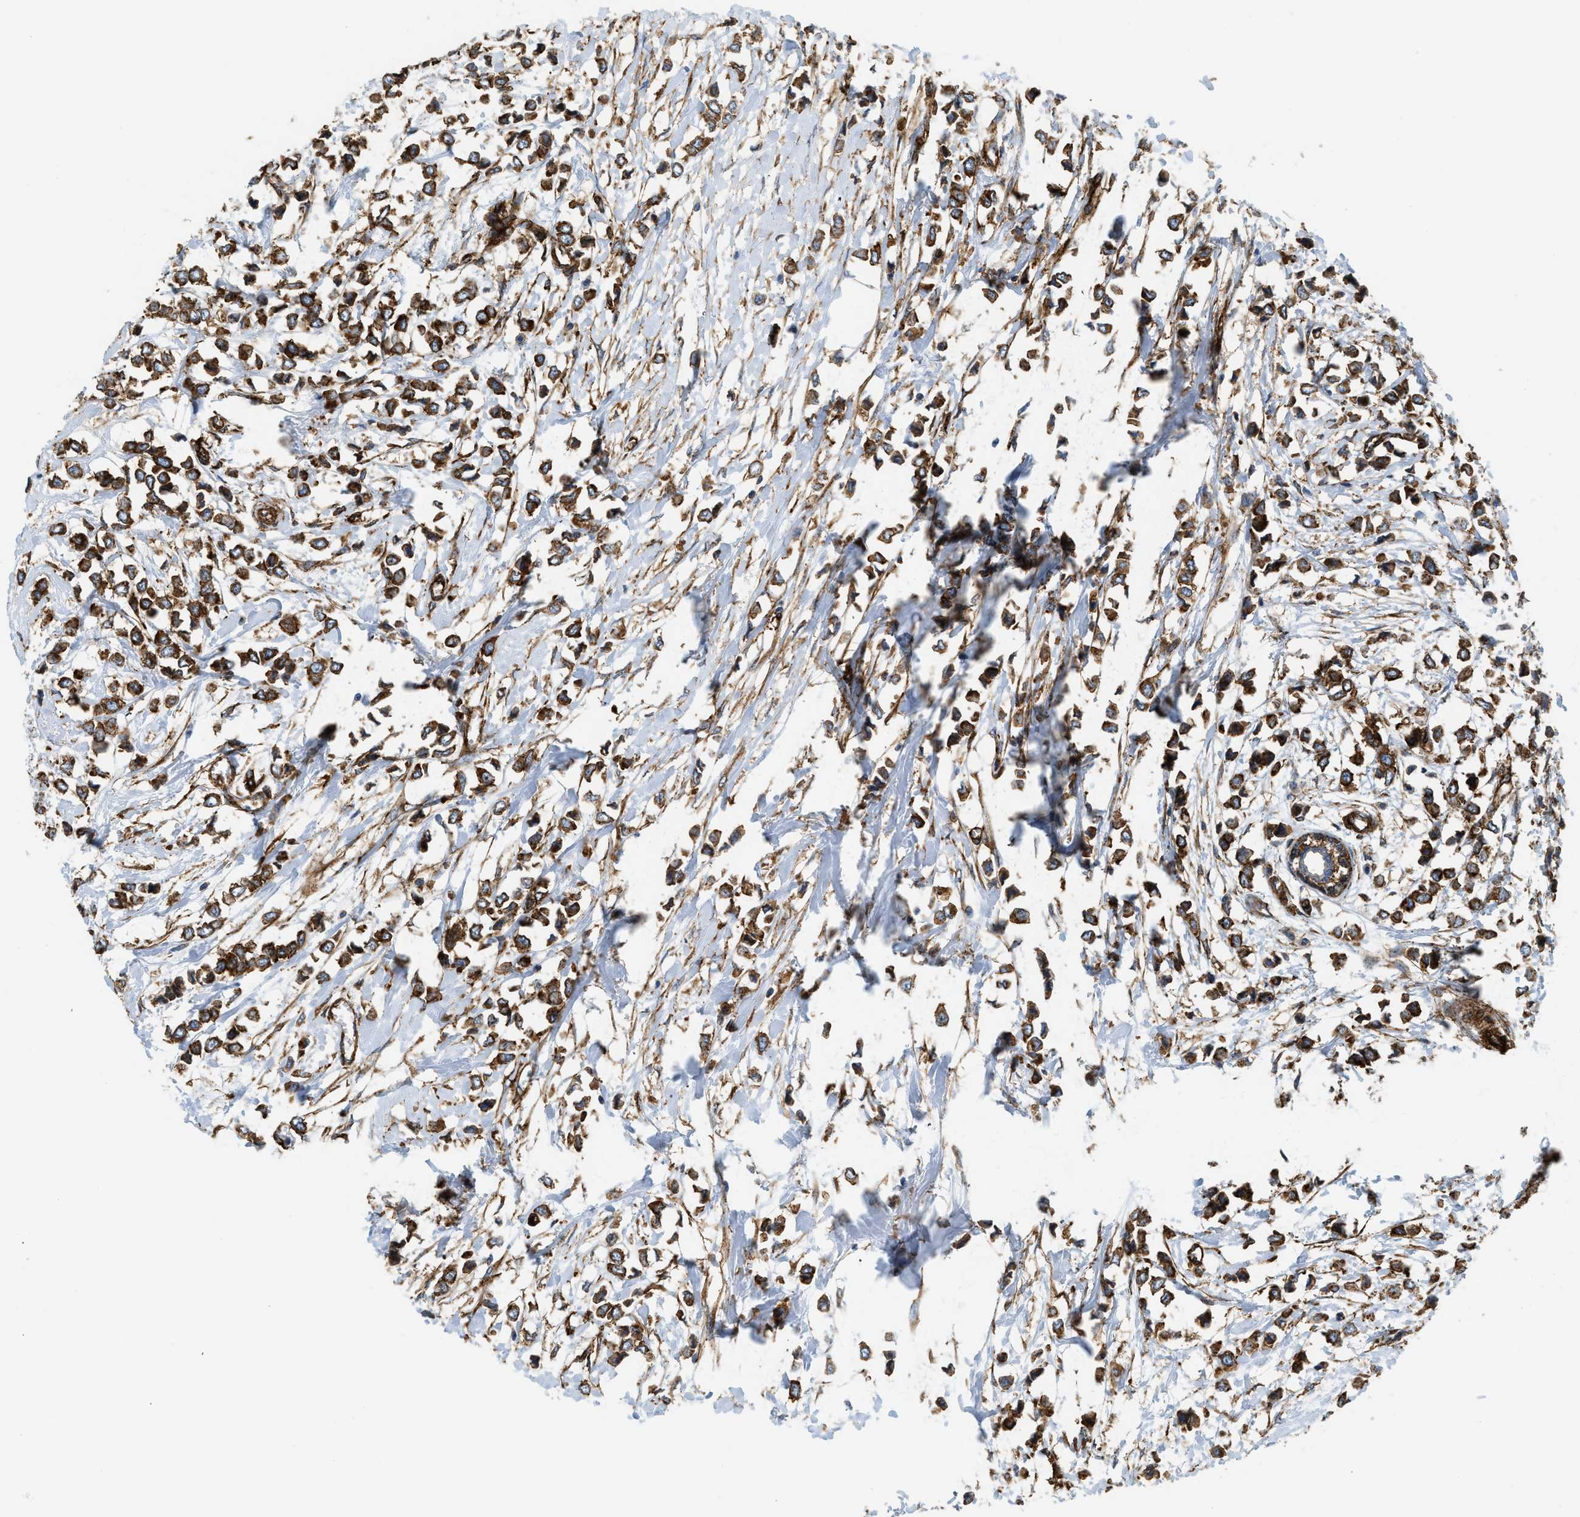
{"staining": {"intensity": "strong", "quantity": ">75%", "location": "cytoplasmic/membranous"}, "tissue": "breast cancer", "cell_type": "Tumor cells", "image_type": "cancer", "snomed": [{"axis": "morphology", "description": "Lobular carcinoma"}, {"axis": "topography", "description": "Breast"}], "caption": "Breast lobular carcinoma was stained to show a protein in brown. There is high levels of strong cytoplasmic/membranous expression in about >75% of tumor cells. (Stains: DAB (3,3'-diaminobenzidine) in brown, nuclei in blue, Microscopy: brightfield microscopy at high magnification).", "gene": "HIP1", "patient": {"sex": "female", "age": 51}}